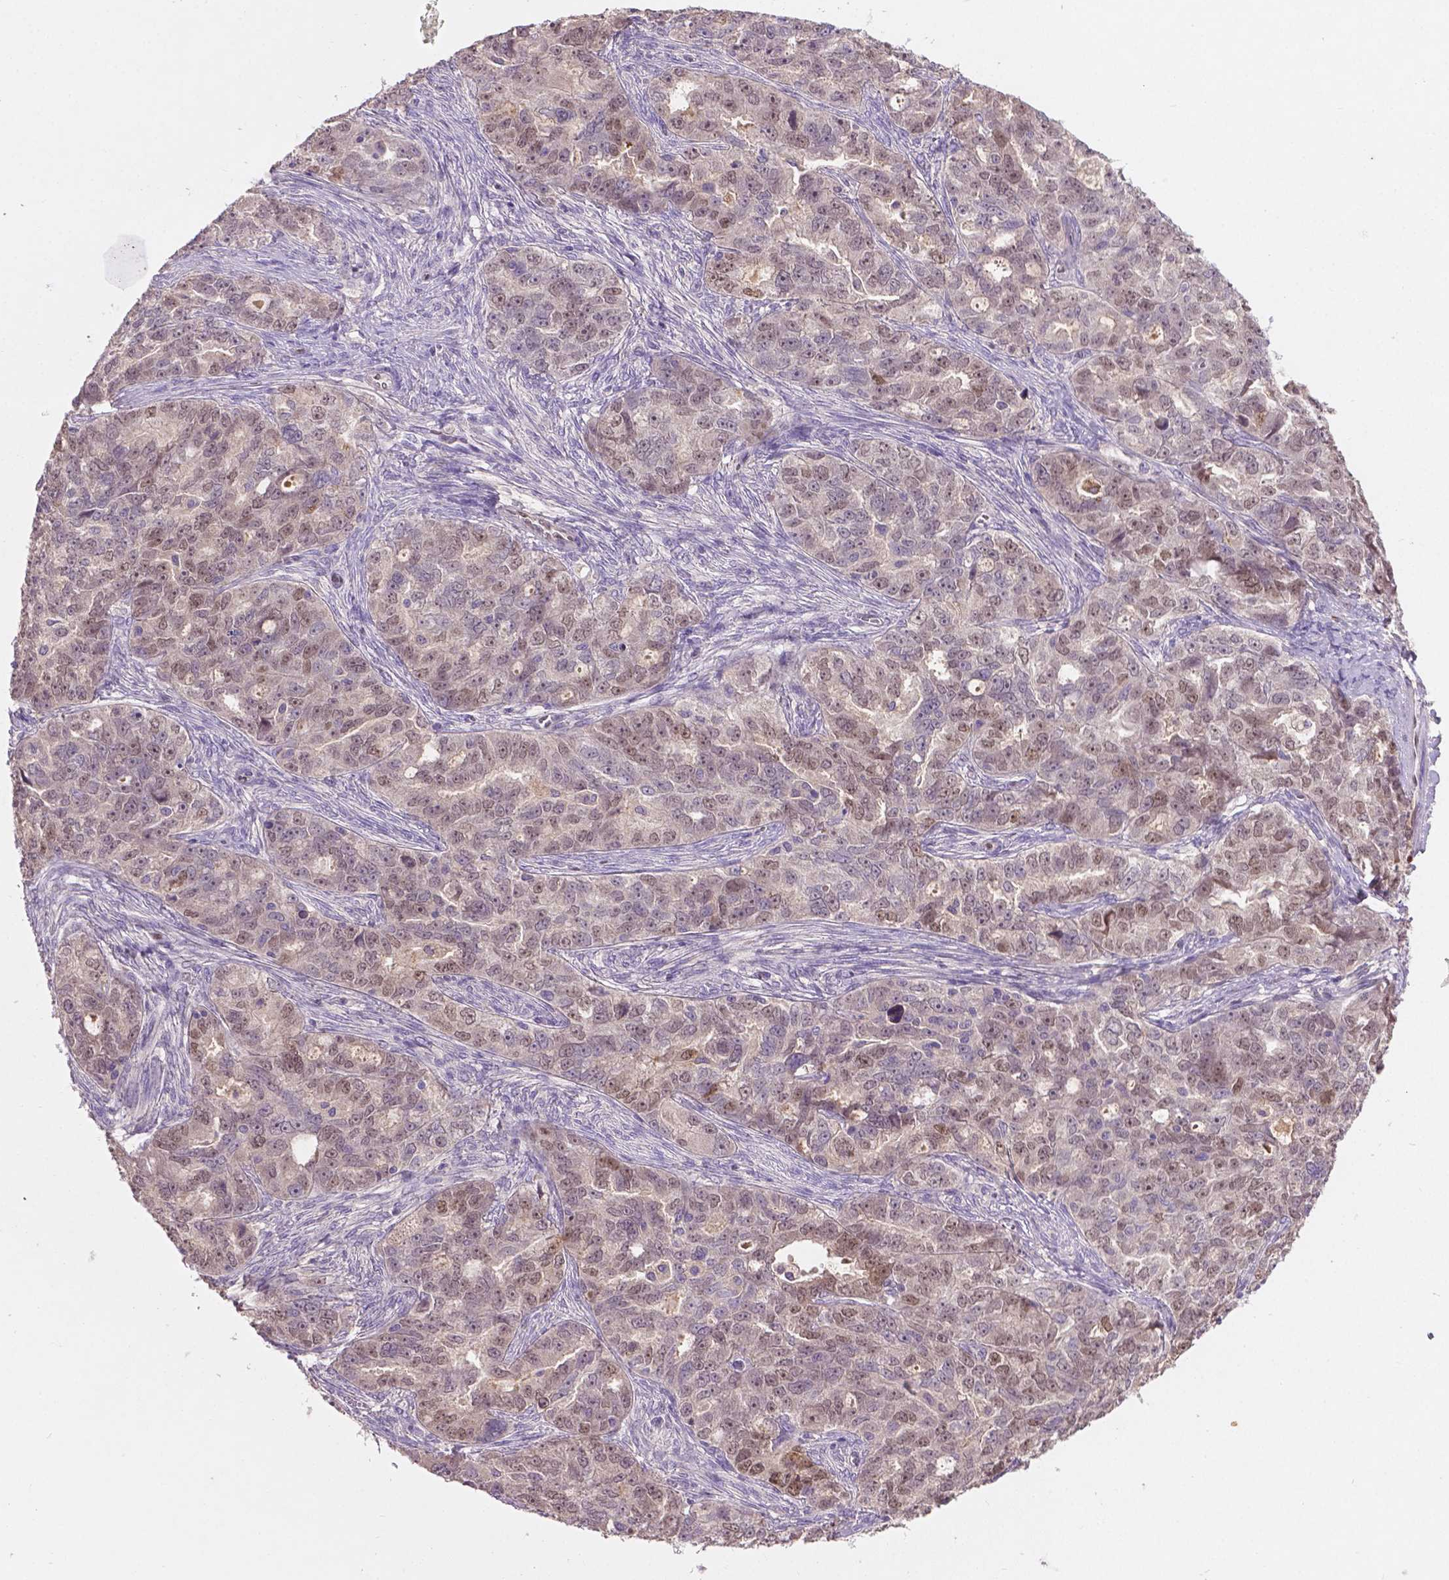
{"staining": {"intensity": "moderate", "quantity": "<25%", "location": "nuclear"}, "tissue": "ovarian cancer", "cell_type": "Tumor cells", "image_type": "cancer", "snomed": [{"axis": "morphology", "description": "Cystadenocarcinoma, serous, NOS"}, {"axis": "topography", "description": "Ovary"}], "caption": "High-magnification brightfield microscopy of ovarian cancer (serous cystadenocarcinoma) stained with DAB (3,3'-diaminobenzidine) (brown) and counterstained with hematoxylin (blue). tumor cells exhibit moderate nuclear staining is present in approximately<25% of cells.", "gene": "SOX17", "patient": {"sex": "female", "age": 51}}